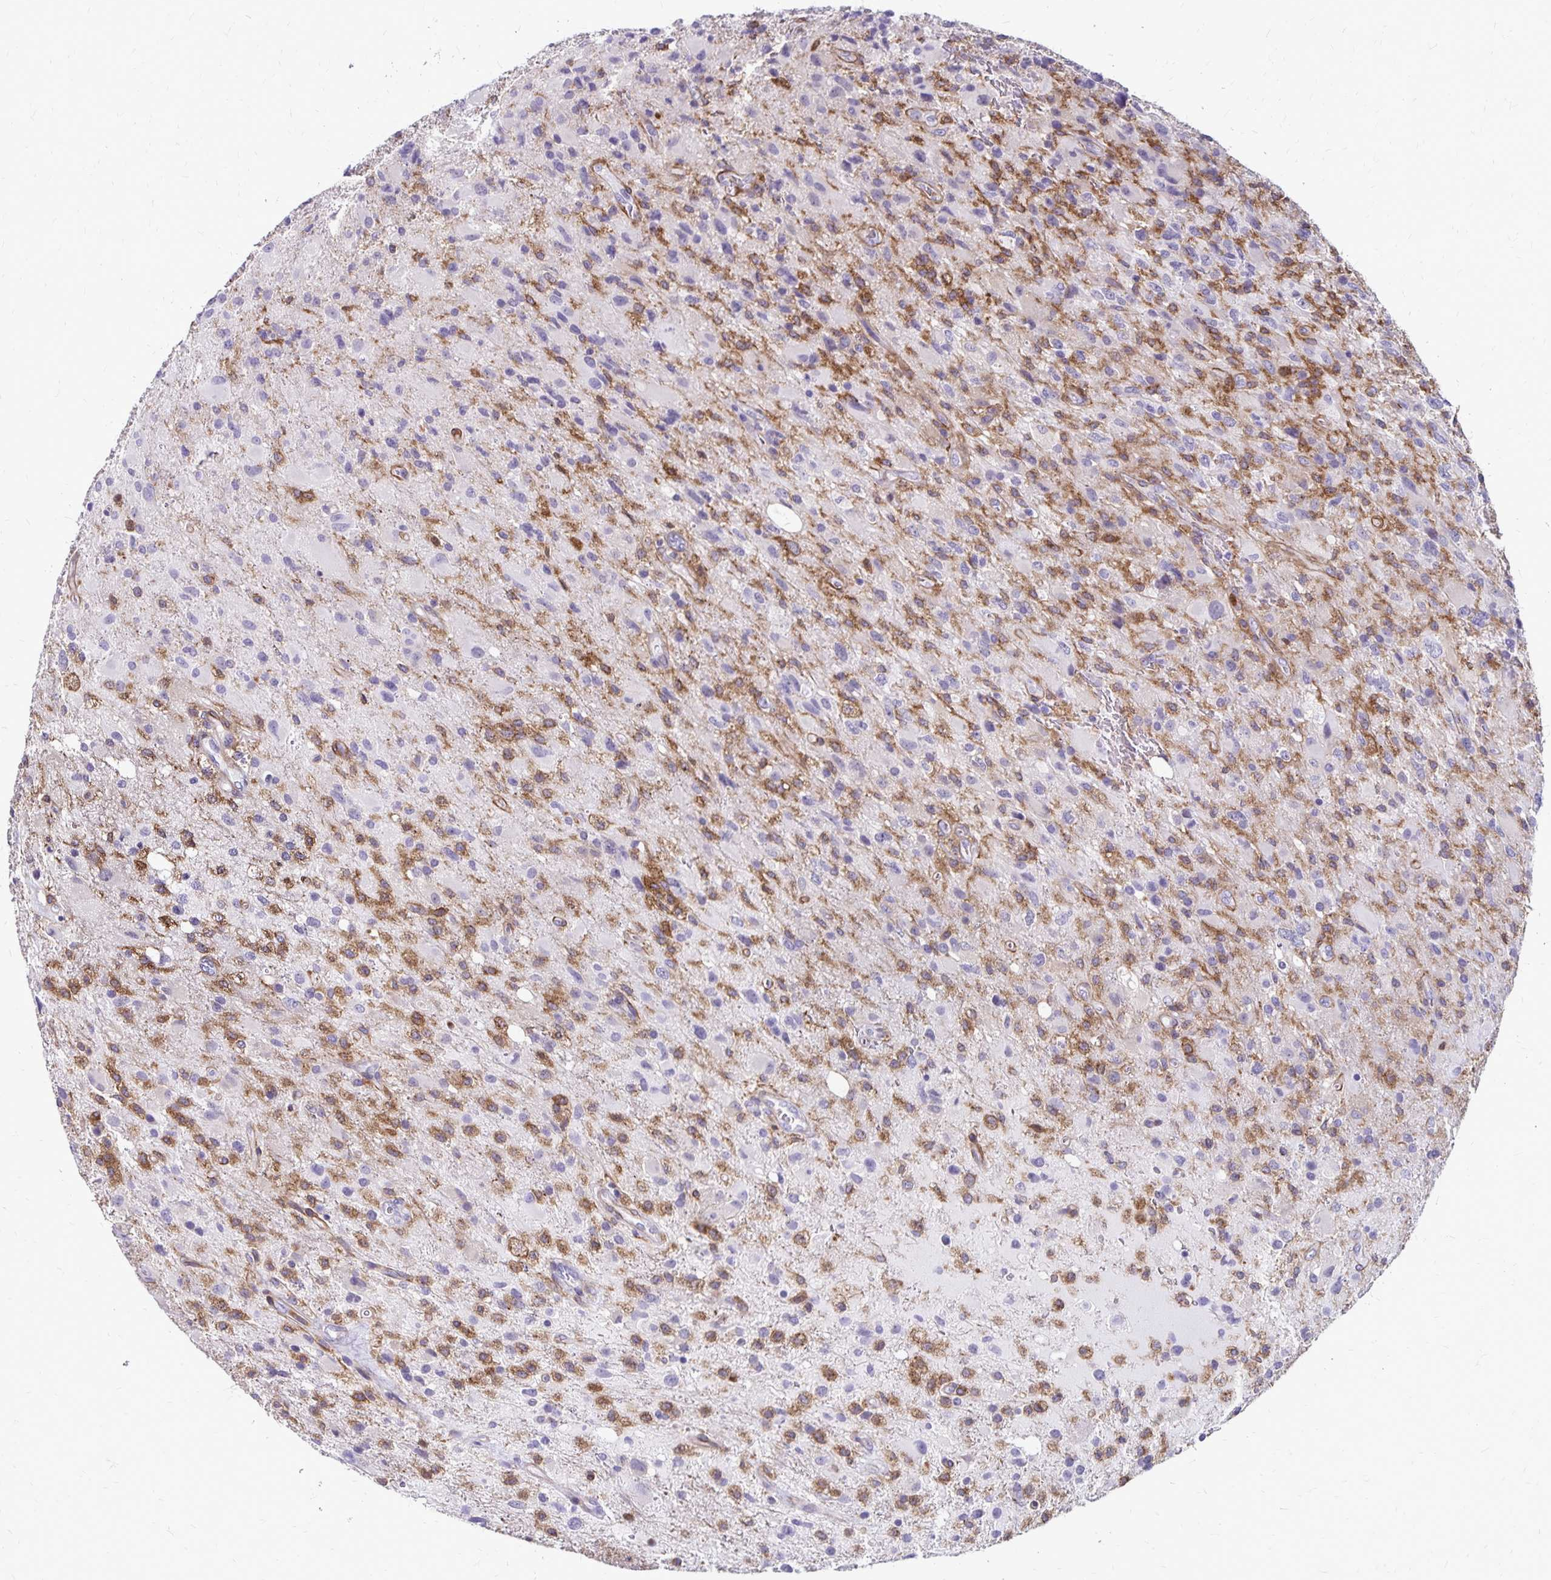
{"staining": {"intensity": "moderate", "quantity": "25%-75%", "location": "cytoplasmic/membranous"}, "tissue": "glioma", "cell_type": "Tumor cells", "image_type": "cancer", "snomed": [{"axis": "morphology", "description": "Glioma, malignant, High grade"}, {"axis": "topography", "description": "Brain"}], "caption": "Malignant glioma (high-grade) stained with DAB (3,3'-diaminobenzidine) IHC shows medium levels of moderate cytoplasmic/membranous expression in approximately 25%-75% of tumor cells. (DAB IHC, brown staining for protein, blue staining for nuclei).", "gene": "TNS3", "patient": {"sex": "male", "age": 53}}